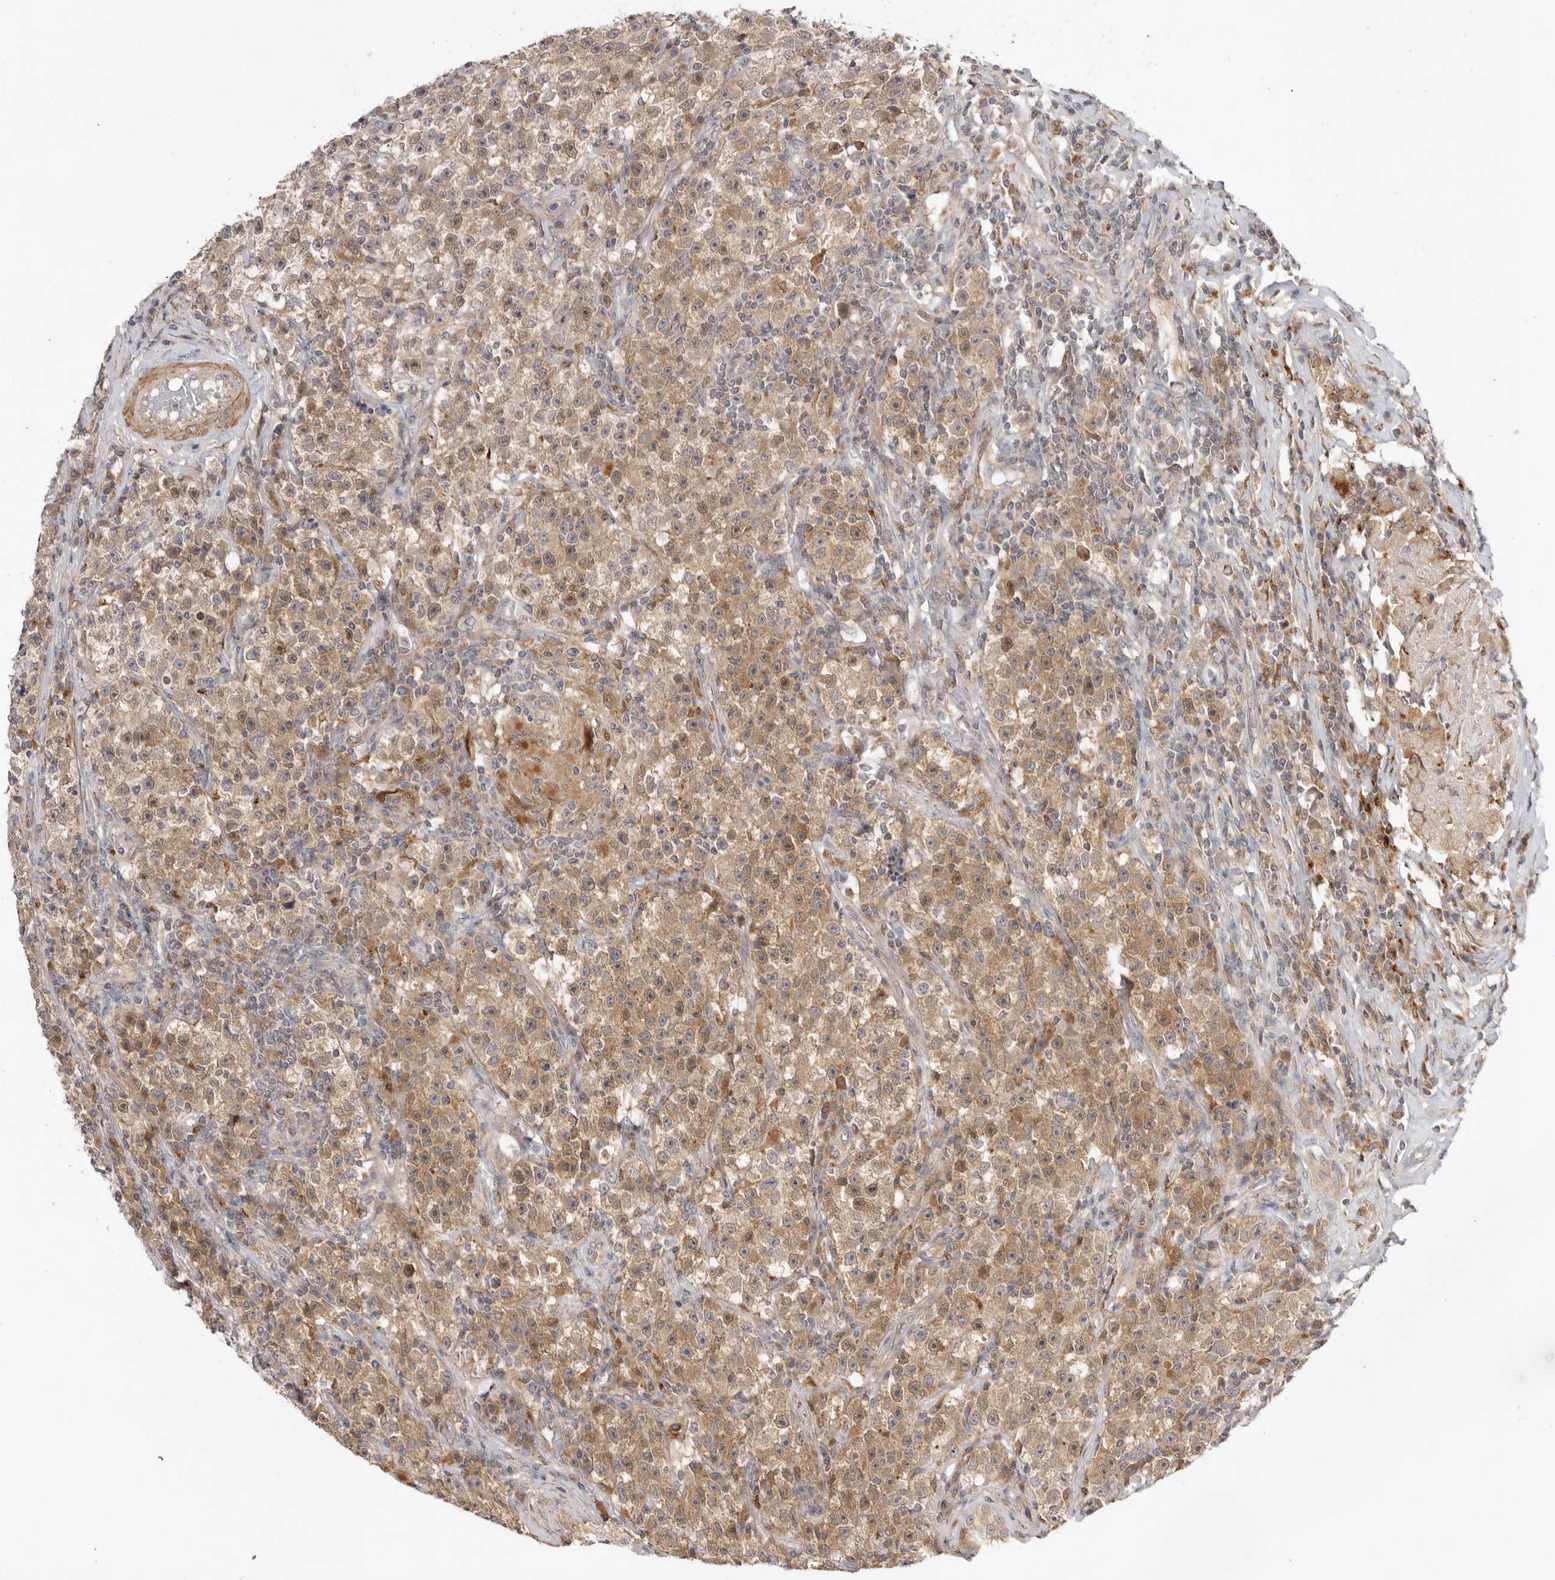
{"staining": {"intensity": "moderate", "quantity": ">75%", "location": "cytoplasmic/membranous"}, "tissue": "testis cancer", "cell_type": "Tumor cells", "image_type": "cancer", "snomed": [{"axis": "morphology", "description": "Seminoma, NOS"}, {"axis": "topography", "description": "Testis"}], "caption": "Moderate cytoplasmic/membranous expression for a protein is seen in about >75% of tumor cells of testis cancer (seminoma) using immunohistochemistry (IHC).", "gene": "GNE", "patient": {"sex": "male", "age": 22}}